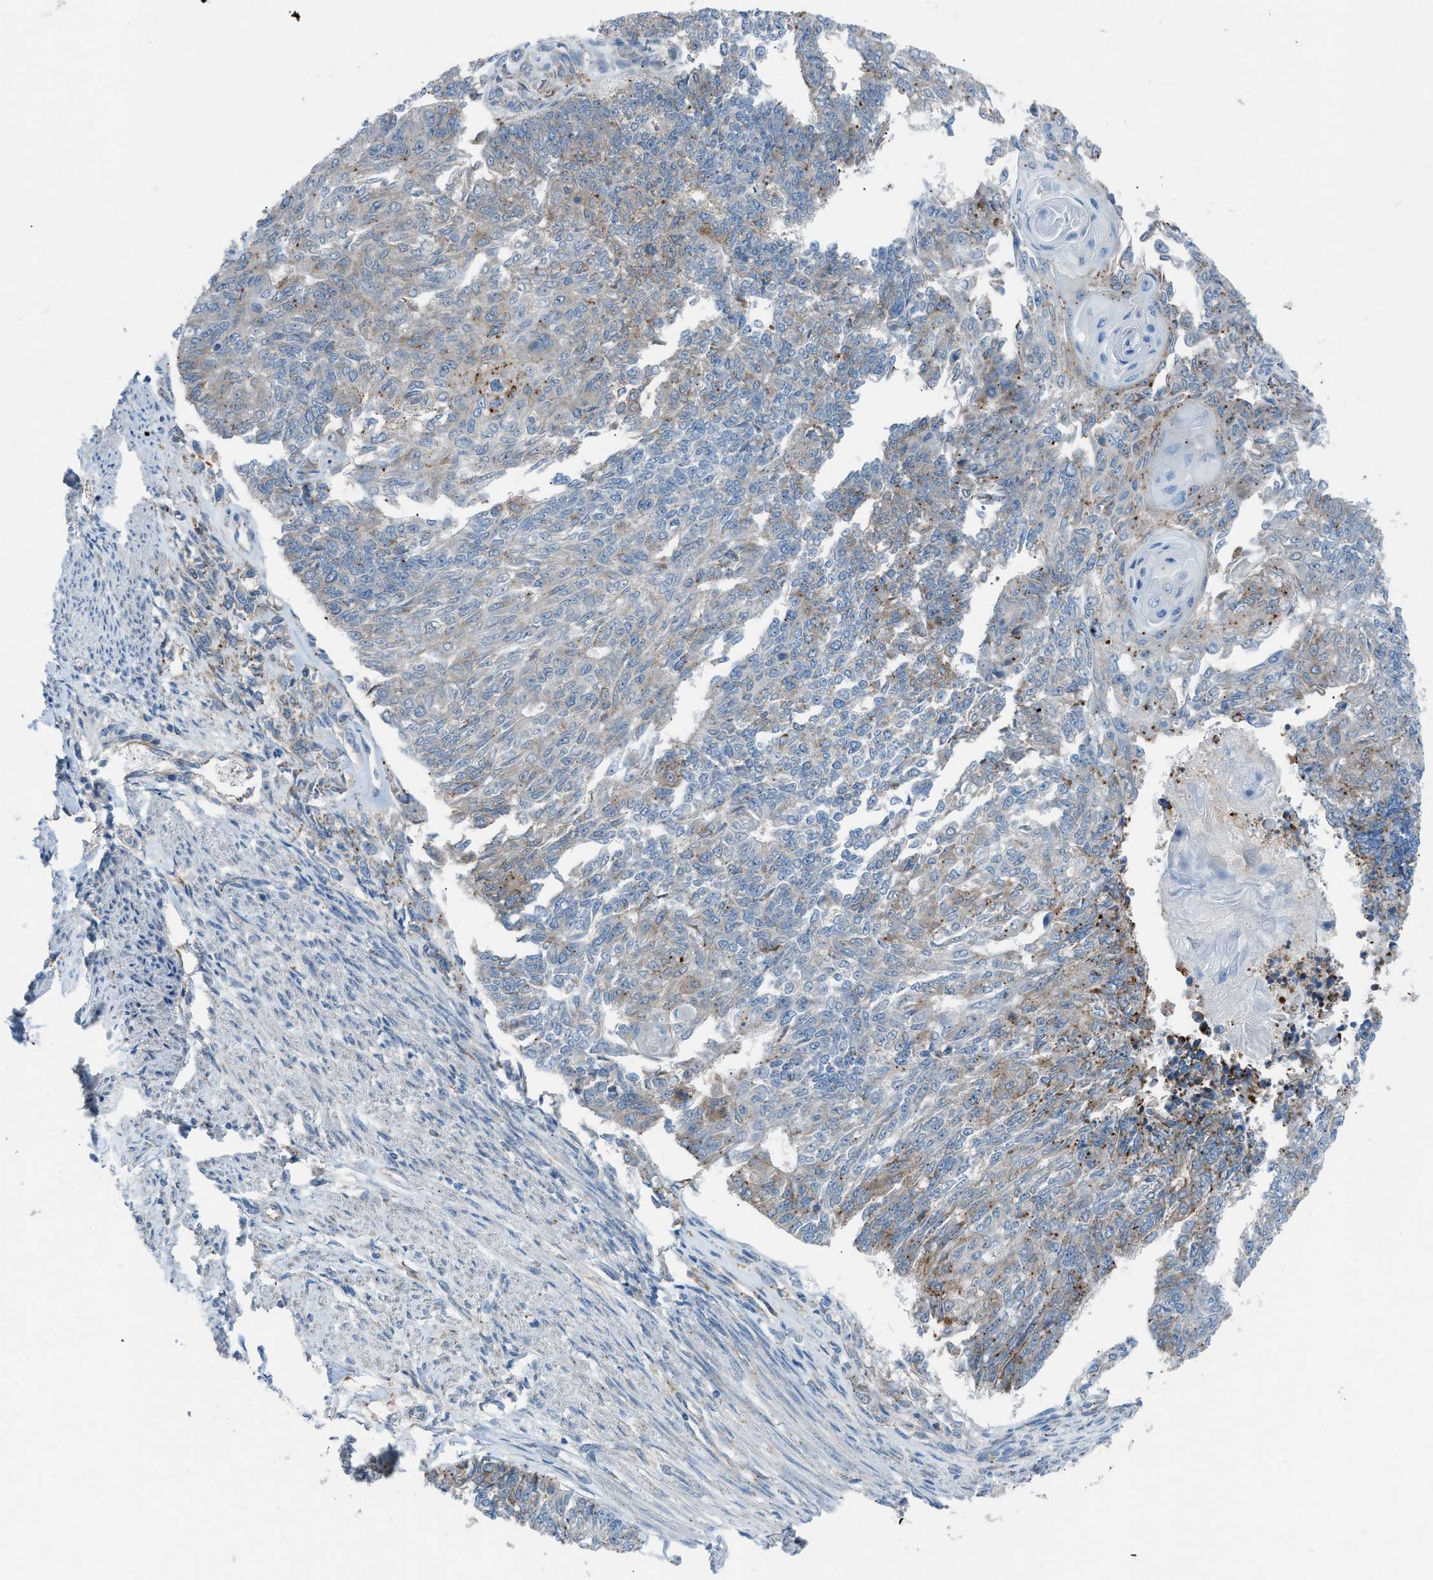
{"staining": {"intensity": "moderate", "quantity": "<25%", "location": "cytoplasmic/membranous"}, "tissue": "endometrial cancer", "cell_type": "Tumor cells", "image_type": "cancer", "snomed": [{"axis": "morphology", "description": "Adenocarcinoma, NOS"}, {"axis": "topography", "description": "Endometrium"}], "caption": "Human endometrial cancer stained with a brown dye demonstrates moderate cytoplasmic/membranous positive staining in approximately <25% of tumor cells.", "gene": "HEG1", "patient": {"sex": "female", "age": 32}}